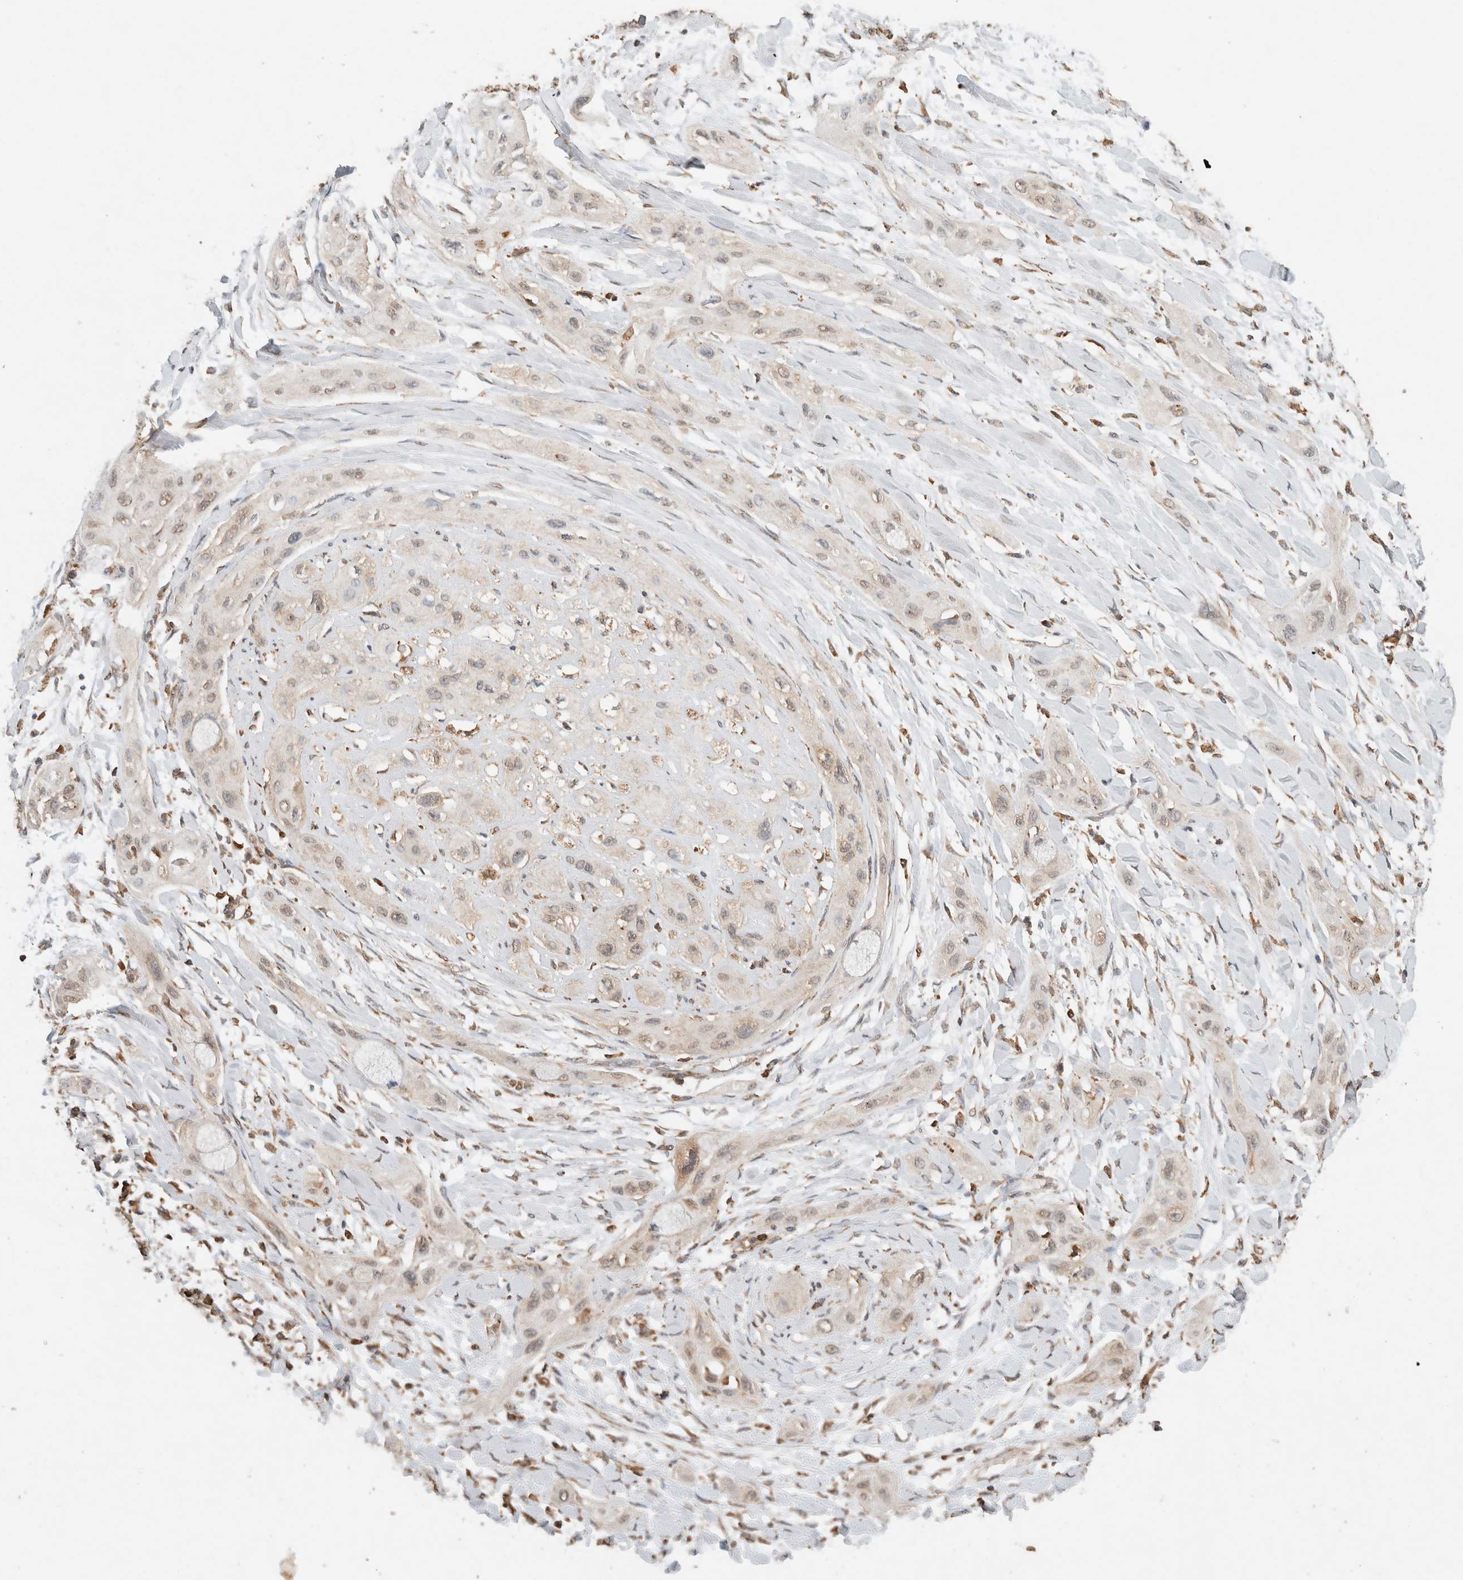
{"staining": {"intensity": "negative", "quantity": "none", "location": "none"}, "tissue": "lung cancer", "cell_type": "Tumor cells", "image_type": "cancer", "snomed": [{"axis": "morphology", "description": "Squamous cell carcinoma, NOS"}, {"axis": "topography", "description": "Lung"}], "caption": "Human squamous cell carcinoma (lung) stained for a protein using immunohistochemistry (IHC) displays no staining in tumor cells.", "gene": "ERAP1", "patient": {"sex": "female", "age": 47}}